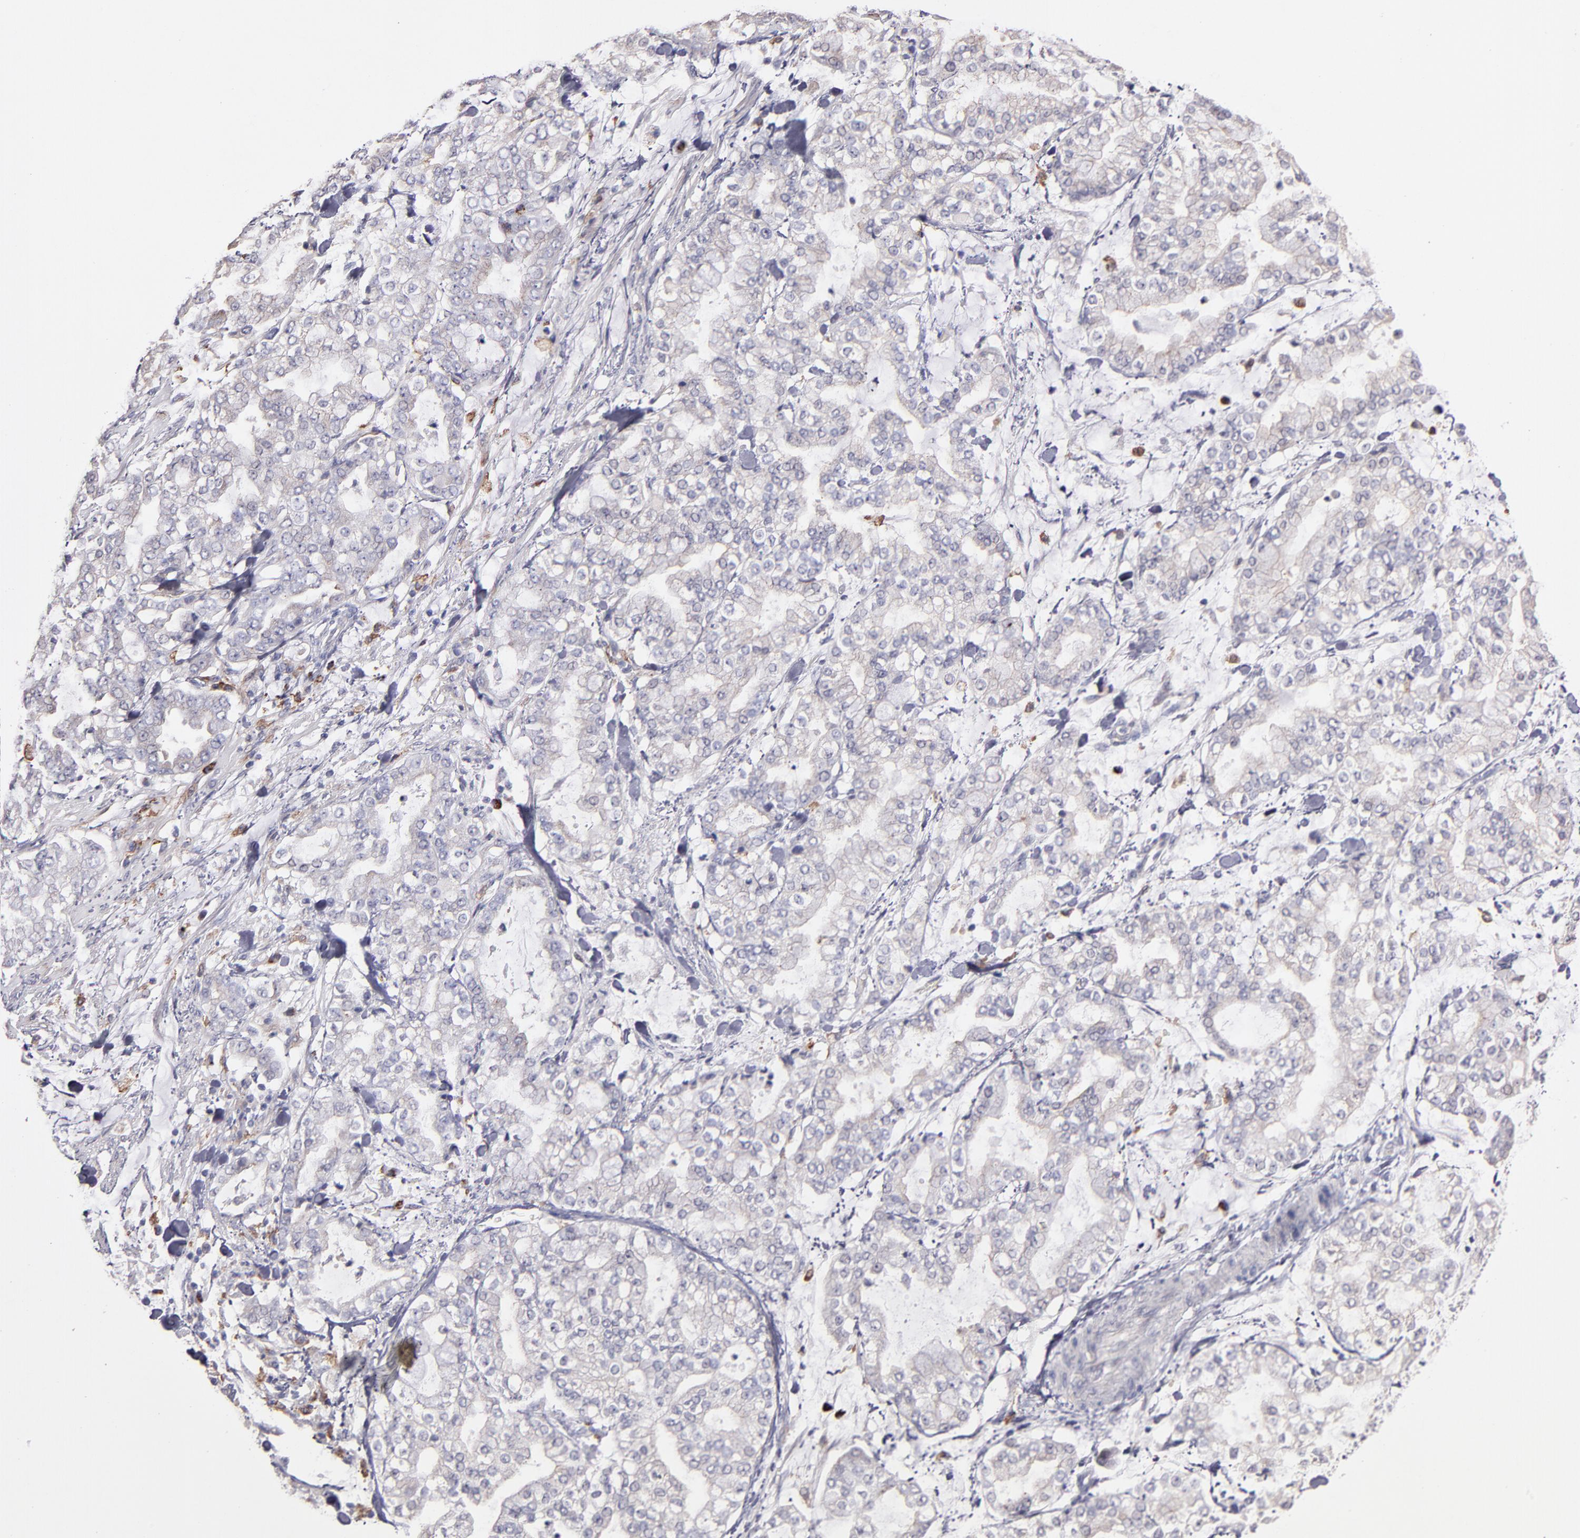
{"staining": {"intensity": "weak", "quantity": "<25%", "location": "cytoplasmic/membranous"}, "tissue": "stomach cancer", "cell_type": "Tumor cells", "image_type": "cancer", "snomed": [{"axis": "morphology", "description": "Normal tissue, NOS"}, {"axis": "morphology", "description": "Adenocarcinoma, NOS"}, {"axis": "topography", "description": "Stomach, upper"}, {"axis": "topography", "description": "Stomach"}], "caption": "IHC image of stomach adenocarcinoma stained for a protein (brown), which exhibits no staining in tumor cells.", "gene": "GLDC", "patient": {"sex": "male", "age": 76}}